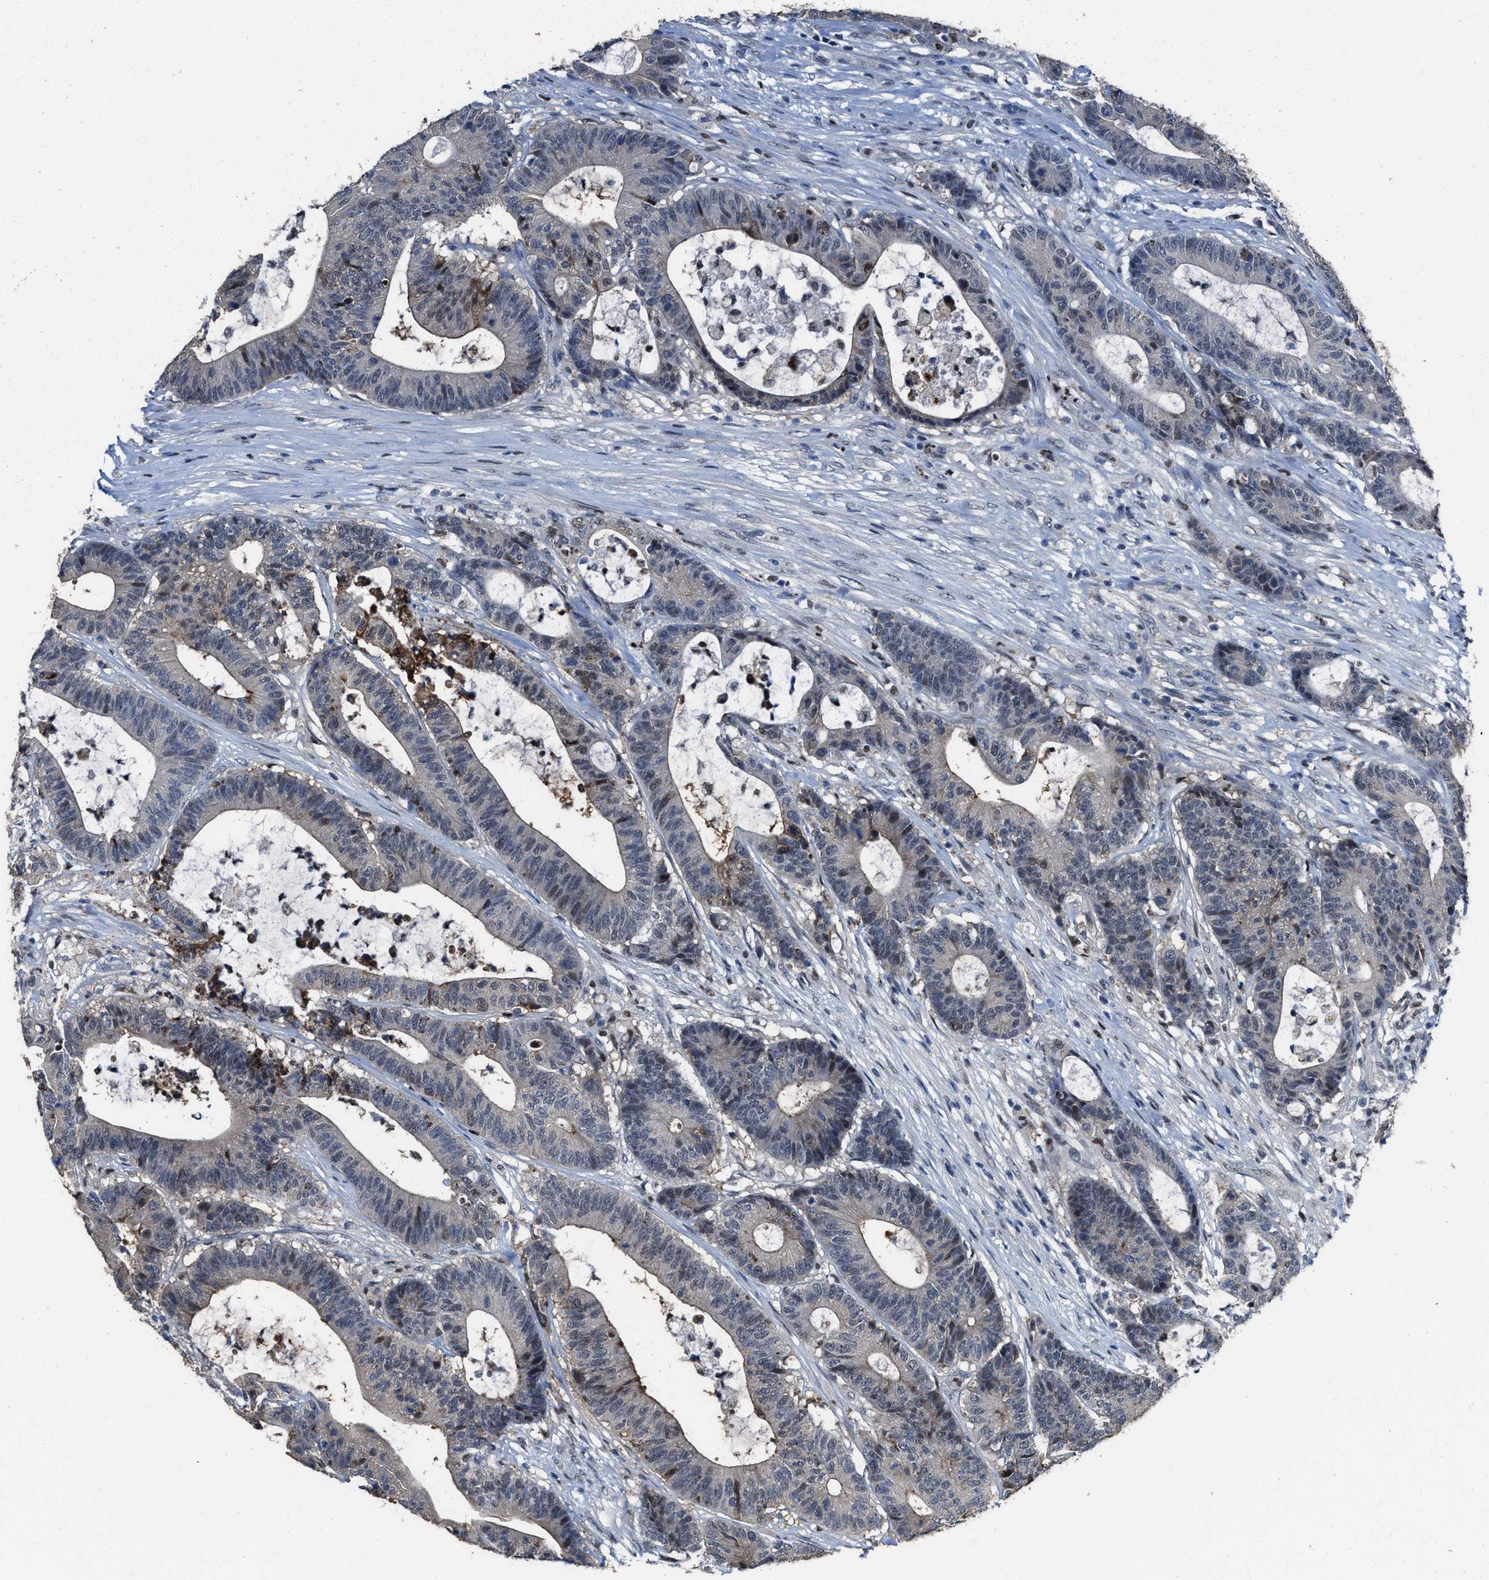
{"staining": {"intensity": "weak", "quantity": "25%-75%", "location": "cytoplasmic/membranous"}, "tissue": "colorectal cancer", "cell_type": "Tumor cells", "image_type": "cancer", "snomed": [{"axis": "morphology", "description": "Adenocarcinoma, NOS"}, {"axis": "topography", "description": "Colon"}], "caption": "A low amount of weak cytoplasmic/membranous expression is appreciated in approximately 25%-75% of tumor cells in colorectal adenocarcinoma tissue. Immunohistochemistry stains the protein of interest in brown and the nuclei are stained blue.", "gene": "ZNF20", "patient": {"sex": "female", "age": 84}}